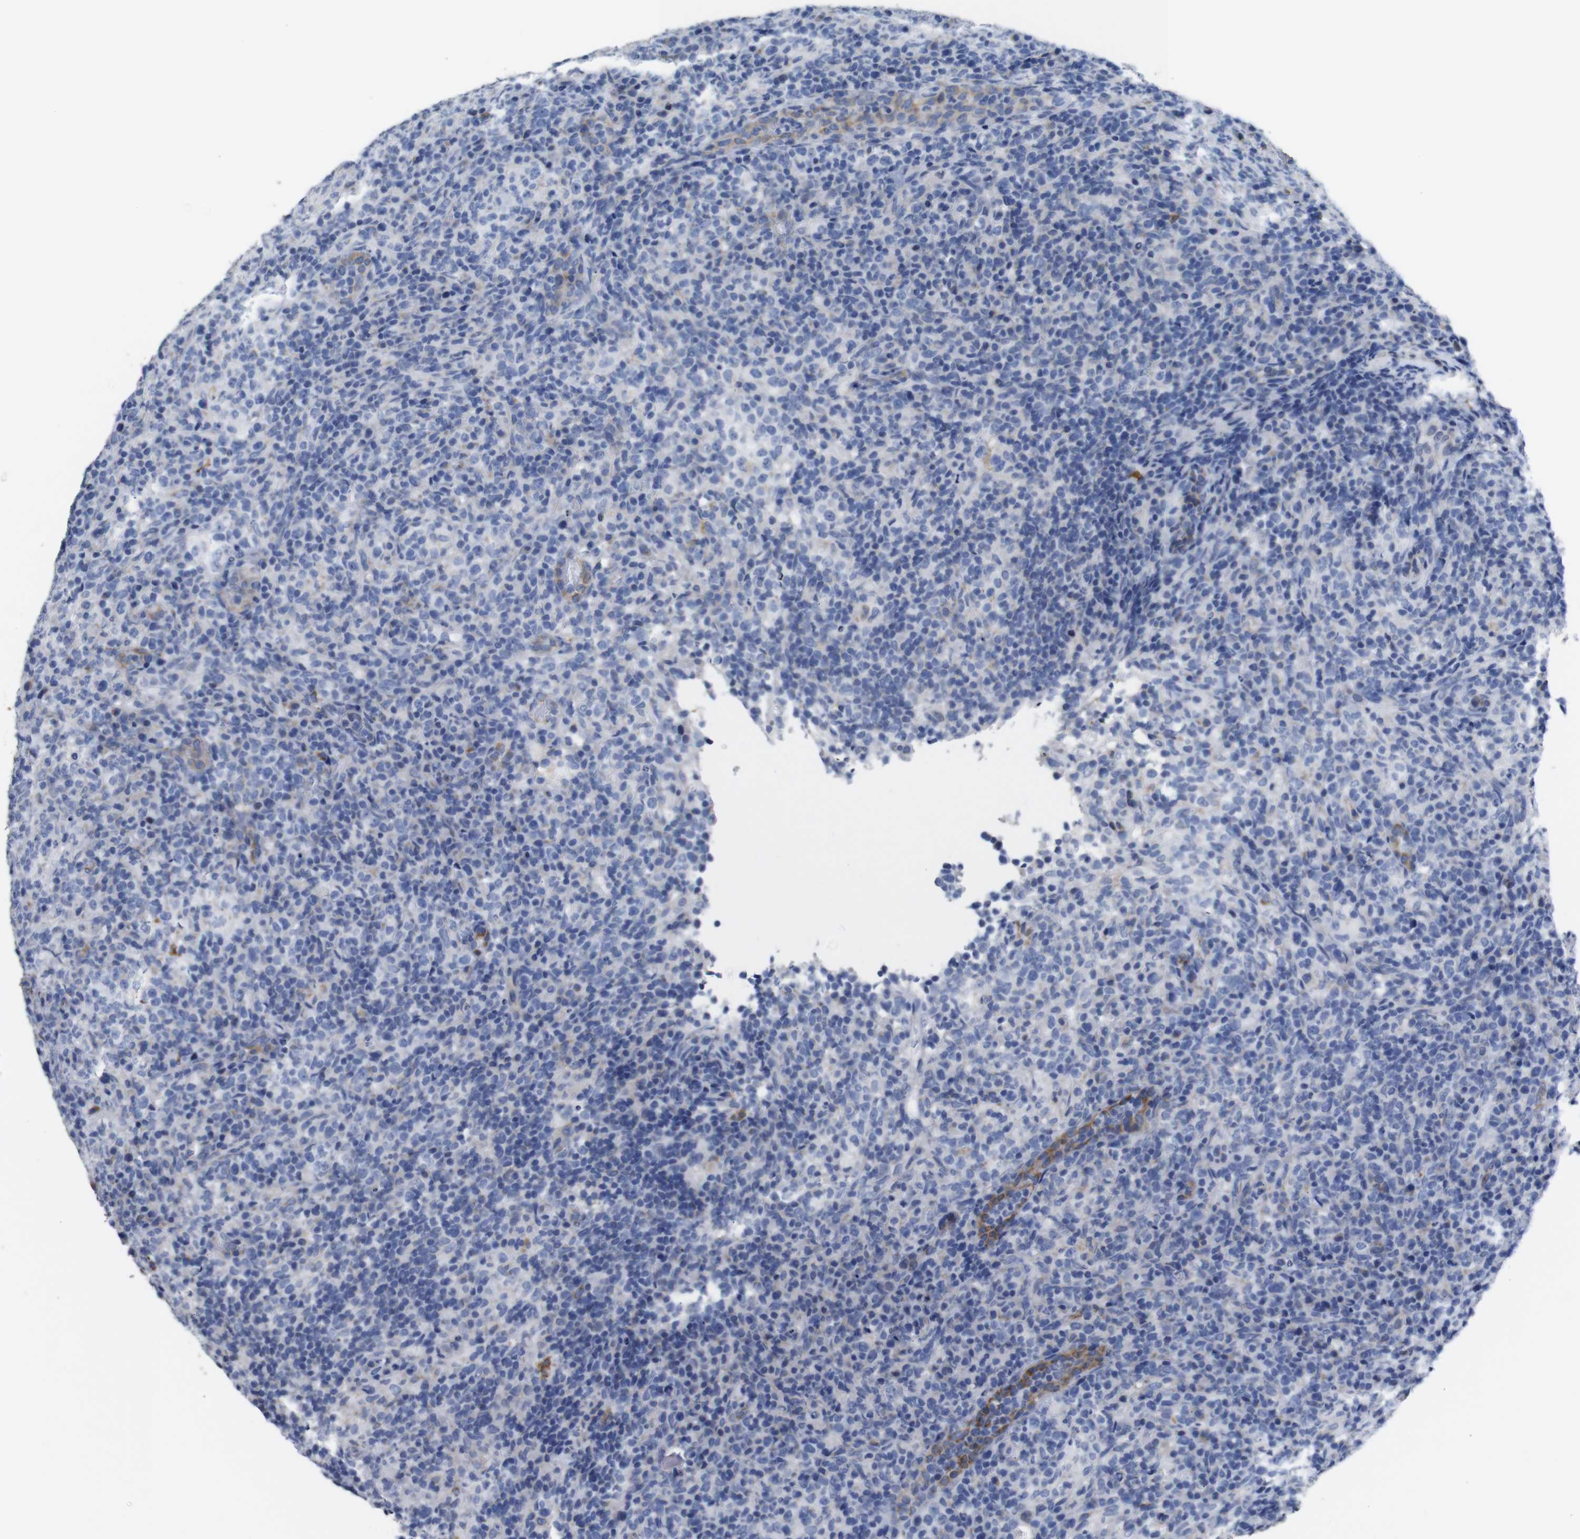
{"staining": {"intensity": "negative", "quantity": "none", "location": "none"}, "tissue": "lymphoma", "cell_type": "Tumor cells", "image_type": "cancer", "snomed": [{"axis": "morphology", "description": "Malignant lymphoma, non-Hodgkin's type, High grade"}, {"axis": "topography", "description": "Lymph node"}], "caption": "Malignant lymphoma, non-Hodgkin's type (high-grade) was stained to show a protein in brown. There is no significant staining in tumor cells. Brightfield microscopy of immunohistochemistry (IHC) stained with DAB (brown) and hematoxylin (blue), captured at high magnification.", "gene": "MAOA", "patient": {"sex": "female", "age": 76}}